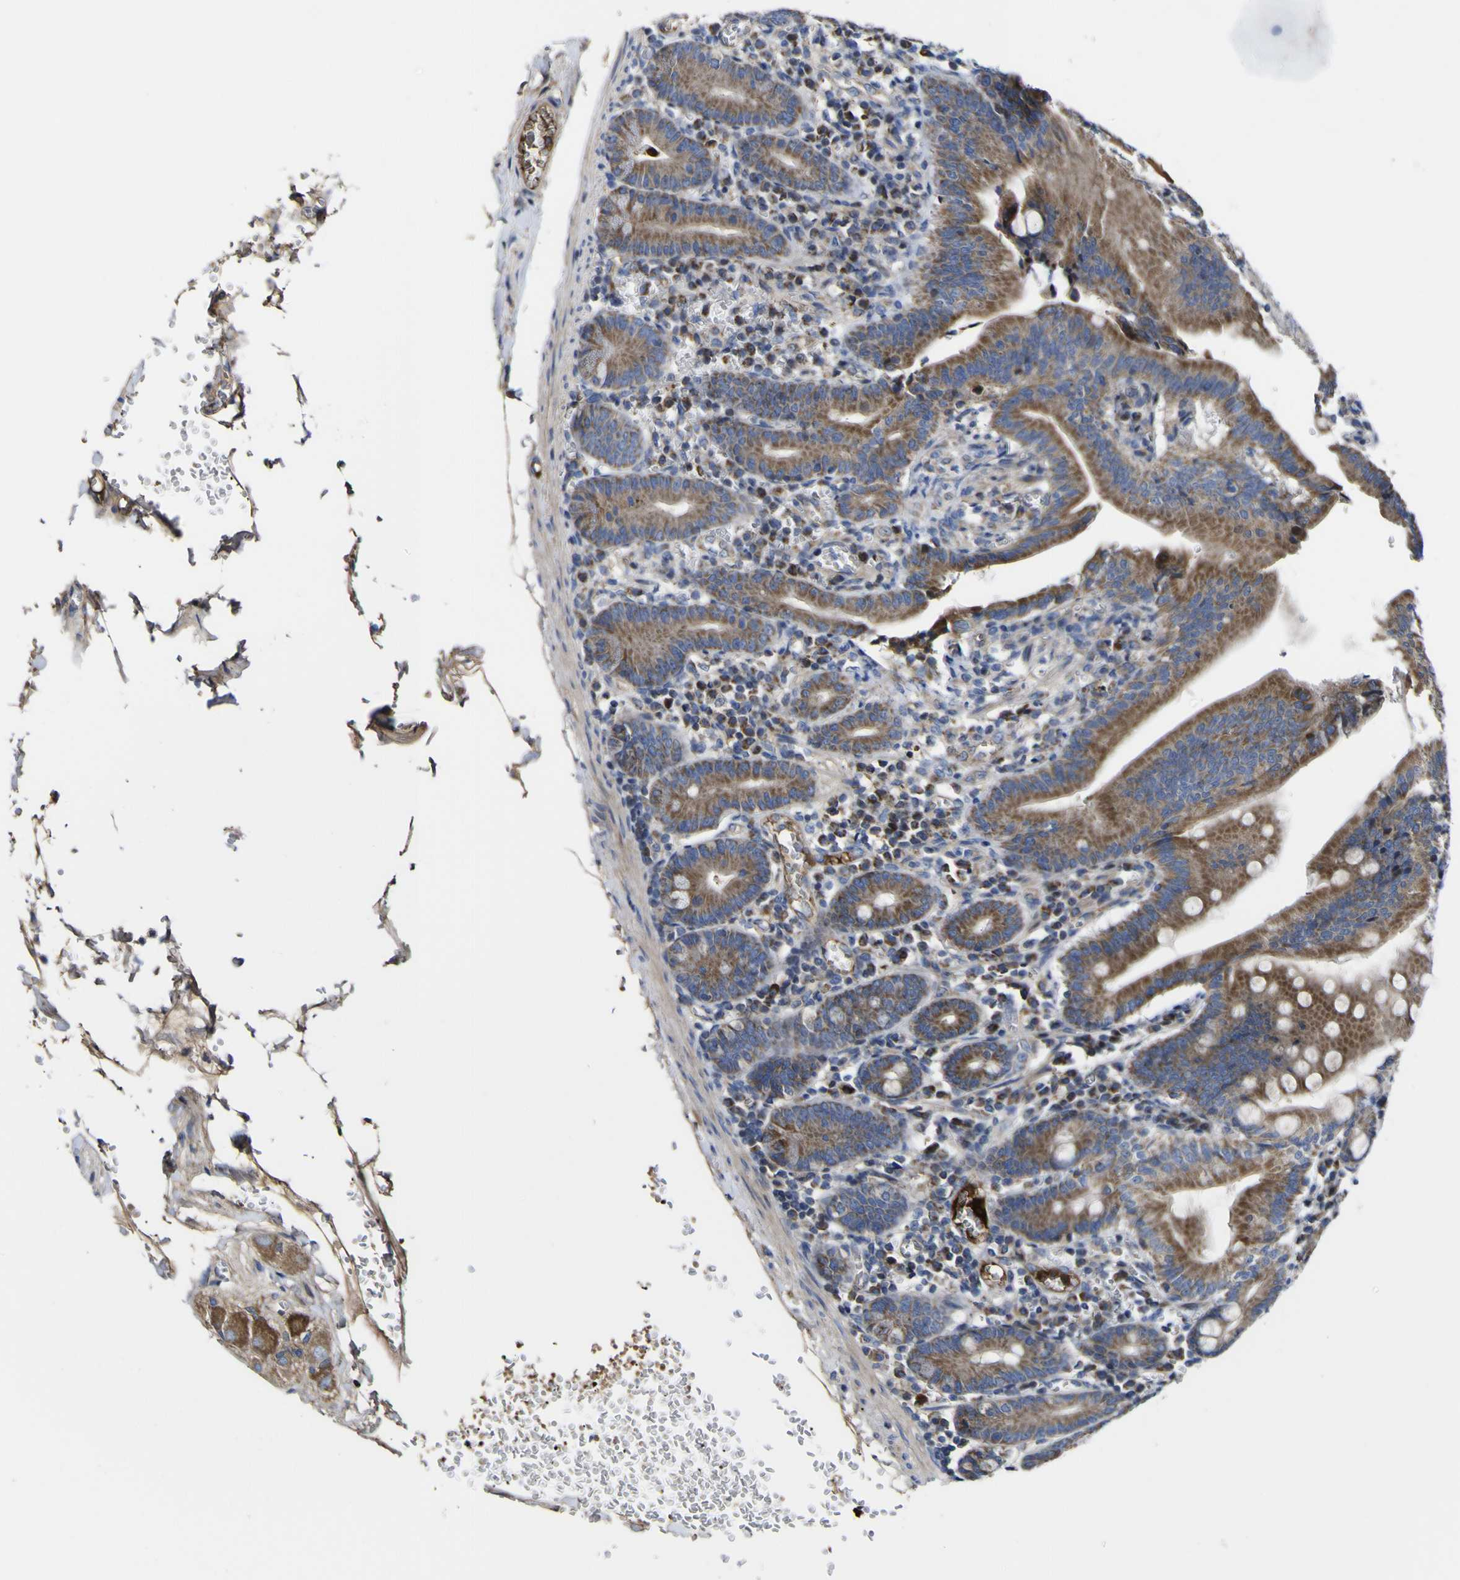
{"staining": {"intensity": "moderate", "quantity": ">75%", "location": "cytoplasmic/membranous"}, "tissue": "small intestine", "cell_type": "Glandular cells", "image_type": "normal", "snomed": [{"axis": "morphology", "description": "Normal tissue, NOS"}, {"axis": "topography", "description": "Small intestine"}], "caption": "Brown immunohistochemical staining in normal human small intestine reveals moderate cytoplasmic/membranous positivity in approximately >75% of glandular cells. The staining was performed using DAB, with brown indicating positive protein expression. Nuclei are stained blue with hematoxylin.", "gene": "CCDC90B", "patient": {"sex": "male", "age": 71}}